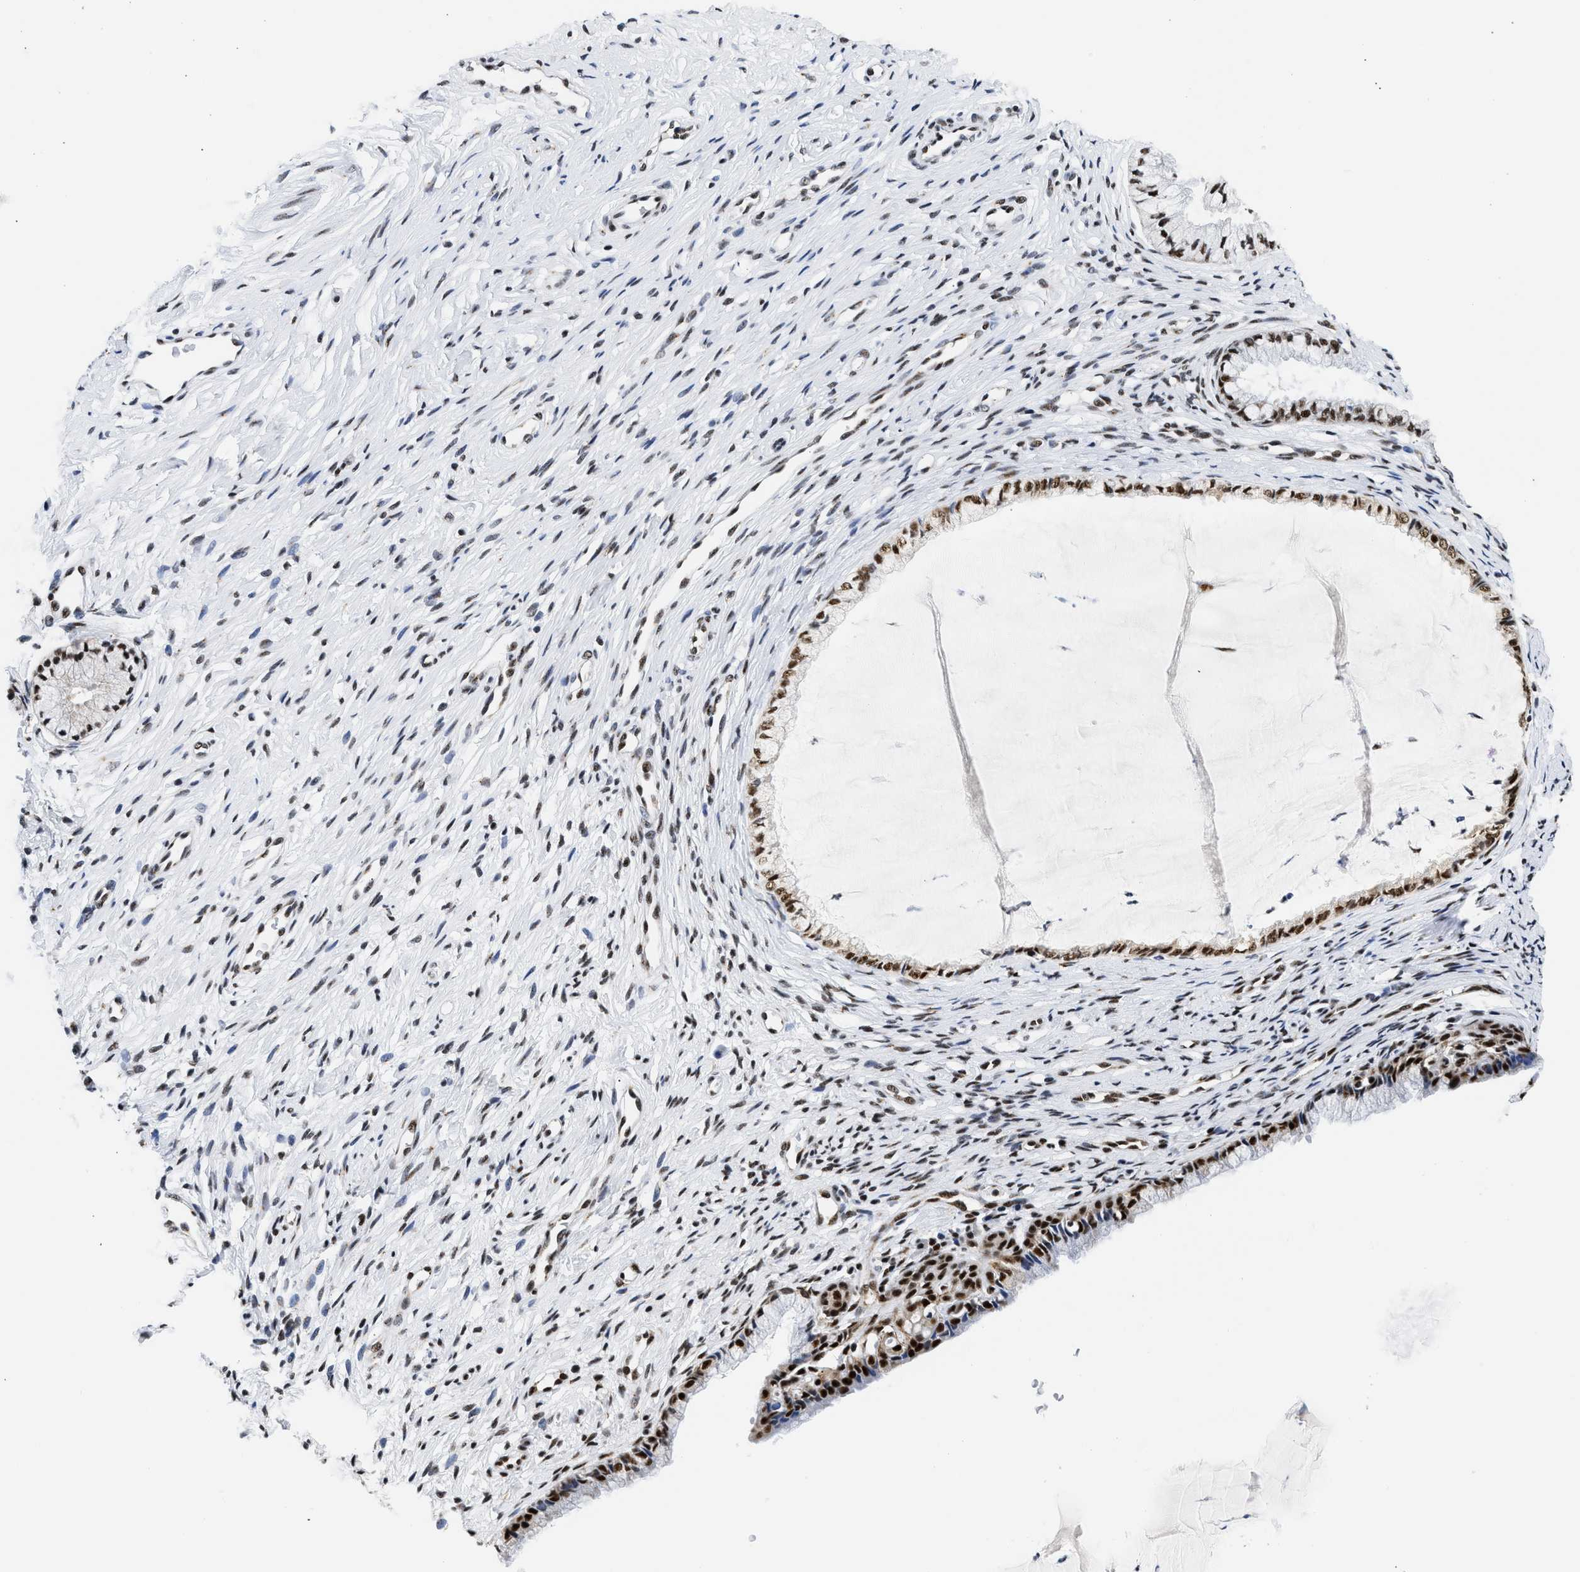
{"staining": {"intensity": "strong", "quantity": ">75%", "location": "nuclear"}, "tissue": "cervix", "cell_type": "Glandular cells", "image_type": "normal", "snomed": [{"axis": "morphology", "description": "Normal tissue, NOS"}, {"axis": "topography", "description": "Cervix"}], "caption": "This image shows immunohistochemistry (IHC) staining of normal human cervix, with high strong nuclear staining in approximately >75% of glandular cells.", "gene": "RBM8A", "patient": {"sex": "female", "age": 77}}